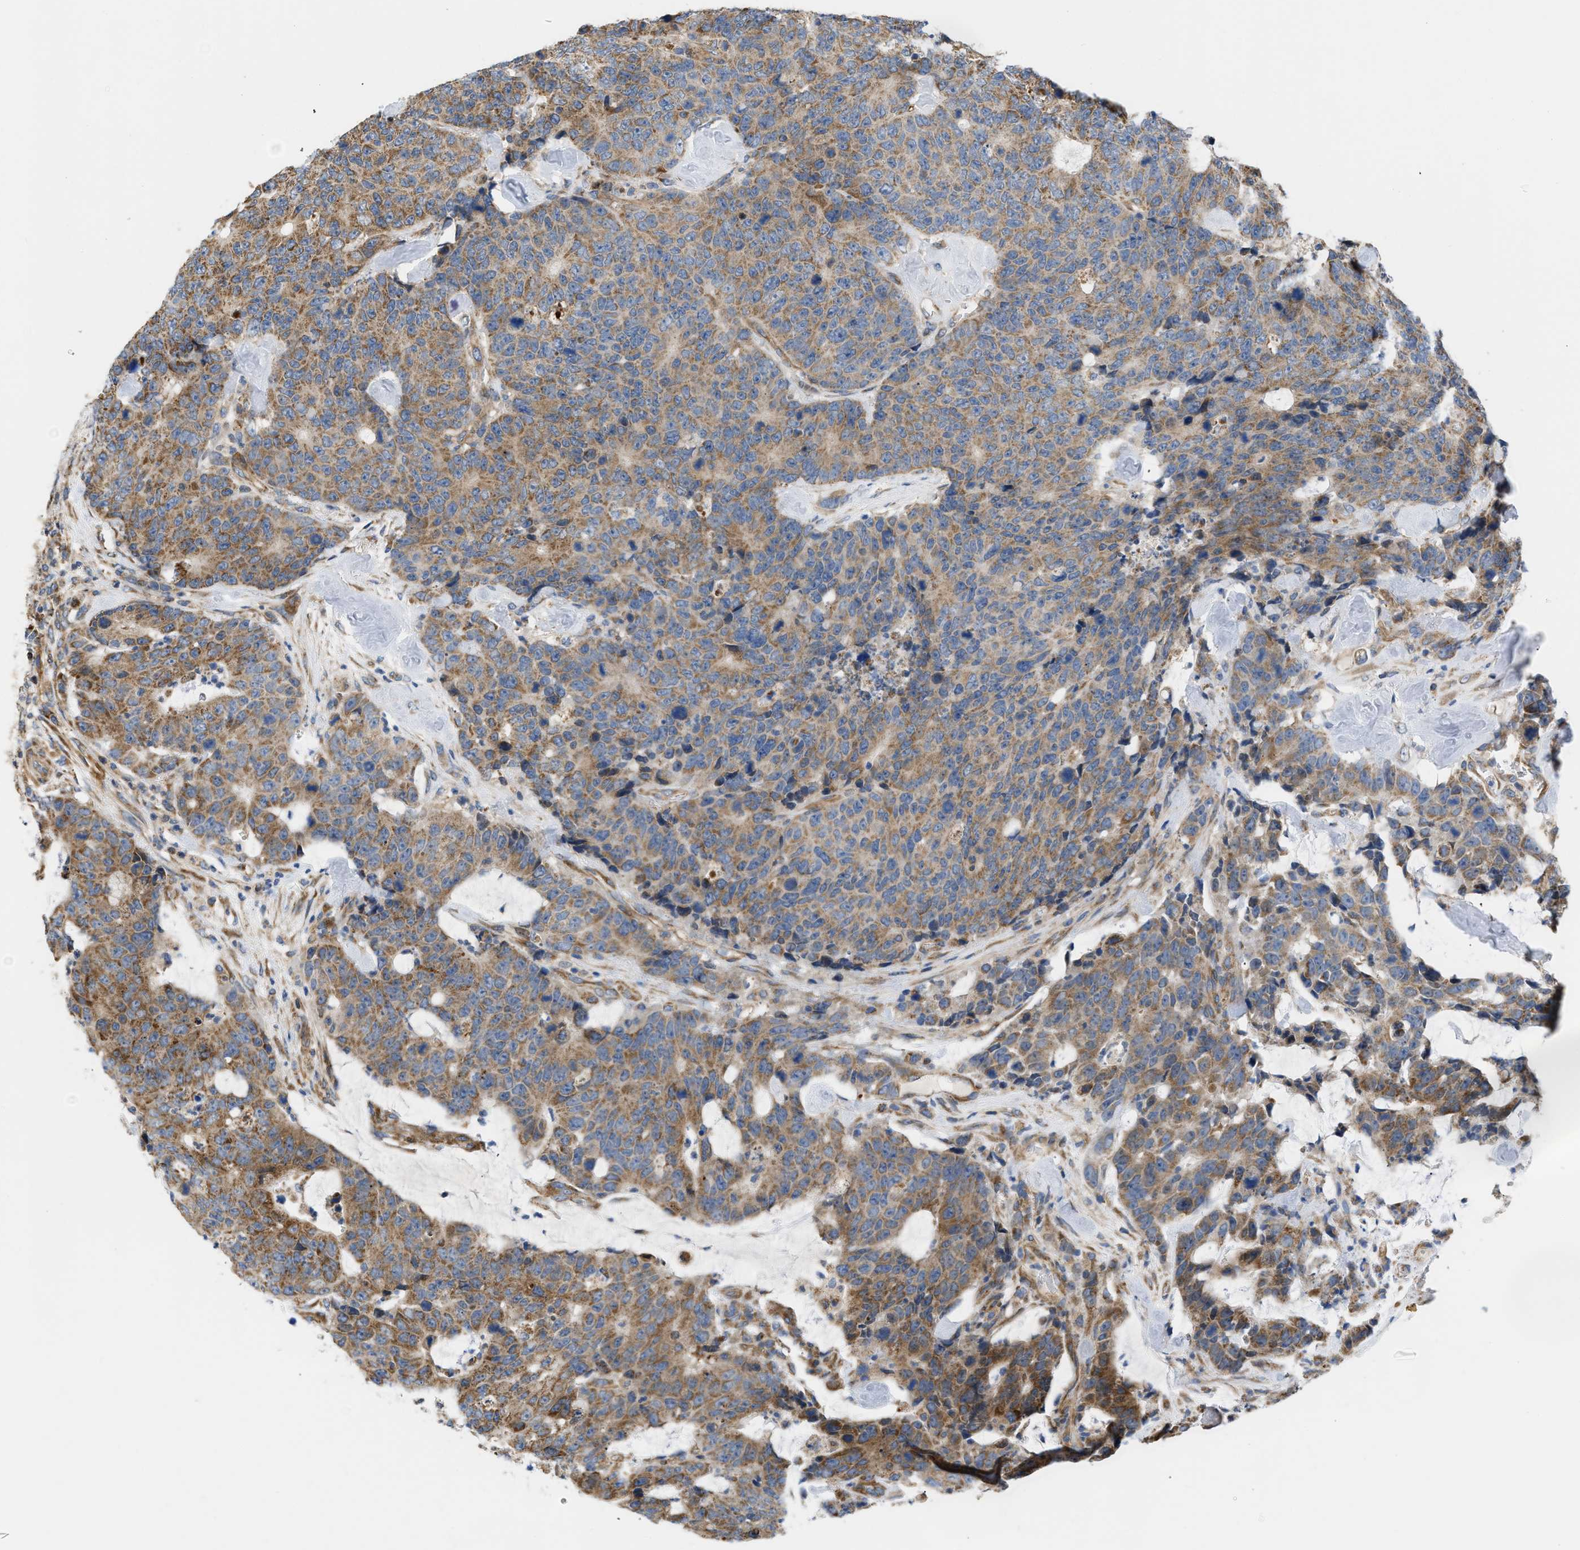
{"staining": {"intensity": "moderate", "quantity": ">75%", "location": "cytoplasmic/membranous"}, "tissue": "colorectal cancer", "cell_type": "Tumor cells", "image_type": "cancer", "snomed": [{"axis": "morphology", "description": "Adenocarcinoma, NOS"}, {"axis": "topography", "description": "Colon"}], "caption": "IHC micrograph of colorectal cancer (adenocarcinoma) stained for a protein (brown), which reveals medium levels of moderate cytoplasmic/membranous staining in approximately >75% of tumor cells.", "gene": "OPTN", "patient": {"sex": "female", "age": 86}}